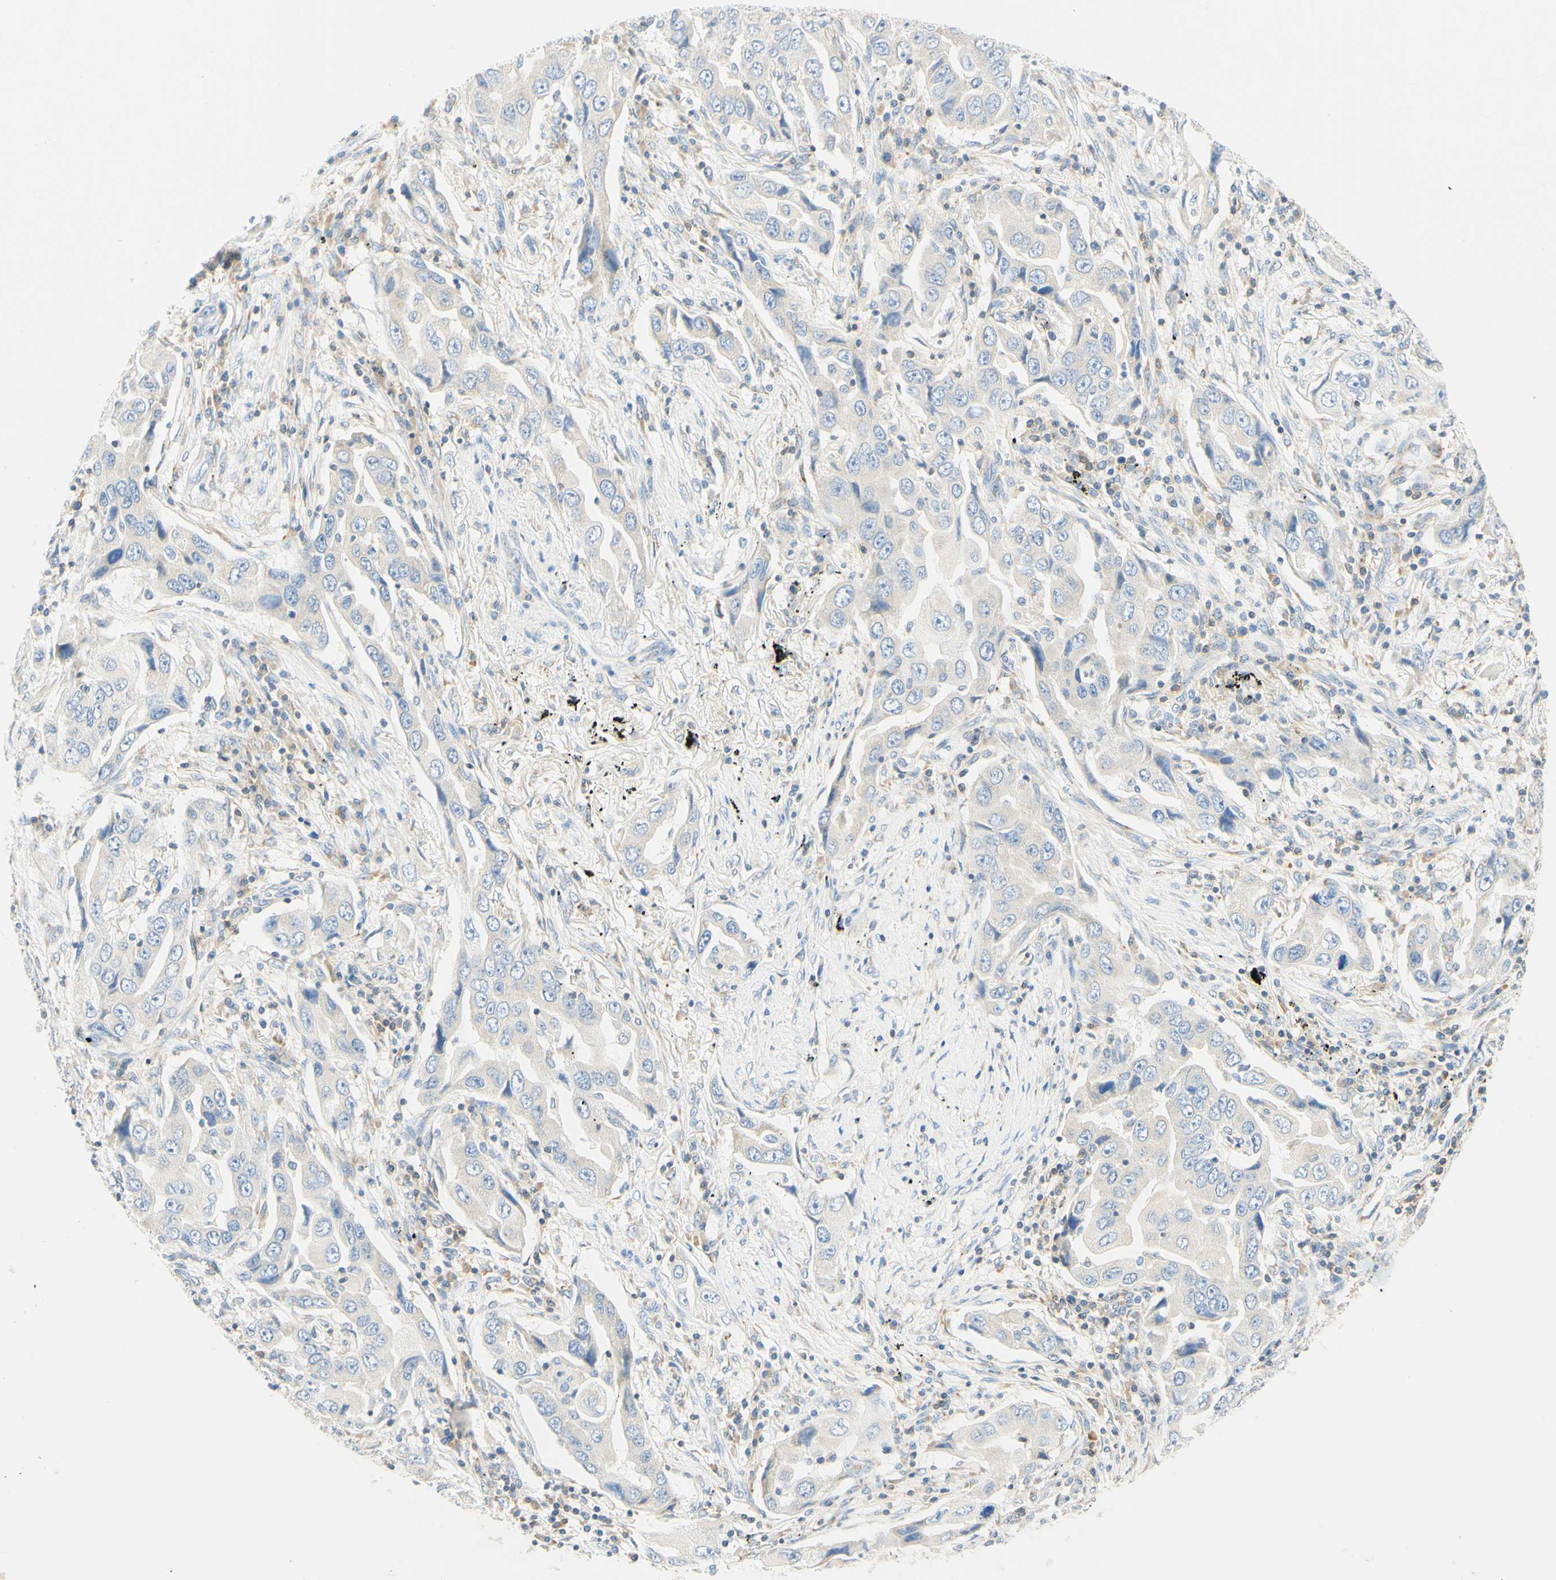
{"staining": {"intensity": "negative", "quantity": "none", "location": "none"}, "tissue": "lung cancer", "cell_type": "Tumor cells", "image_type": "cancer", "snomed": [{"axis": "morphology", "description": "Adenocarcinoma, NOS"}, {"axis": "topography", "description": "Lung"}], "caption": "IHC micrograph of neoplastic tissue: human adenocarcinoma (lung) stained with DAB reveals no significant protein expression in tumor cells.", "gene": "LAT", "patient": {"sex": "female", "age": 65}}